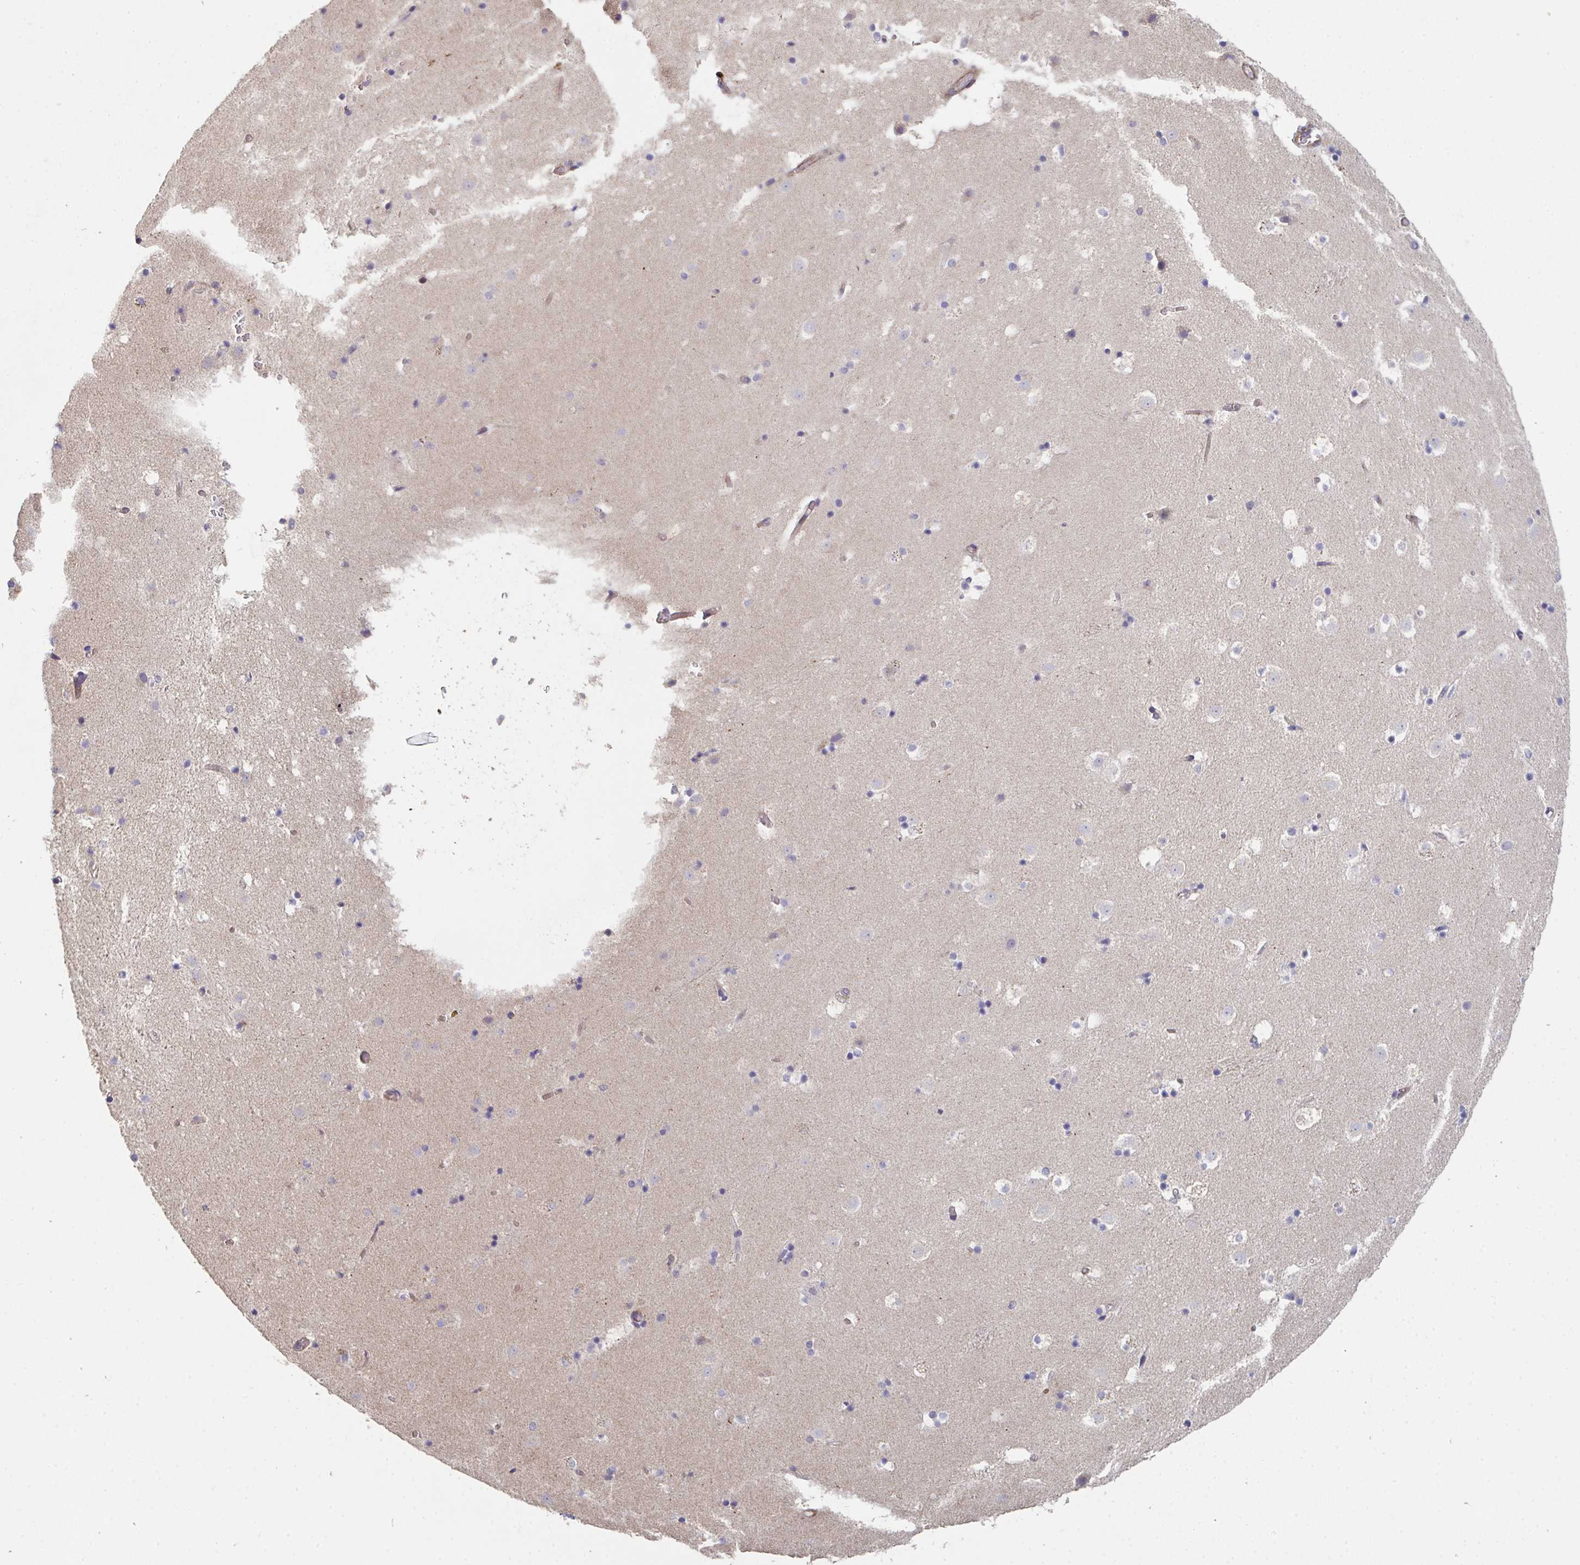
{"staining": {"intensity": "negative", "quantity": "none", "location": "none"}, "tissue": "caudate", "cell_type": "Glial cells", "image_type": "normal", "snomed": [{"axis": "morphology", "description": "Normal tissue, NOS"}, {"axis": "topography", "description": "Lateral ventricle wall"}], "caption": "Glial cells show no significant protein staining in benign caudate. (Immunohistochemistry, brightfield microscopy, high magnification).", "gene": "FZD2", "patient": {"sex": "male", "age": 37}}